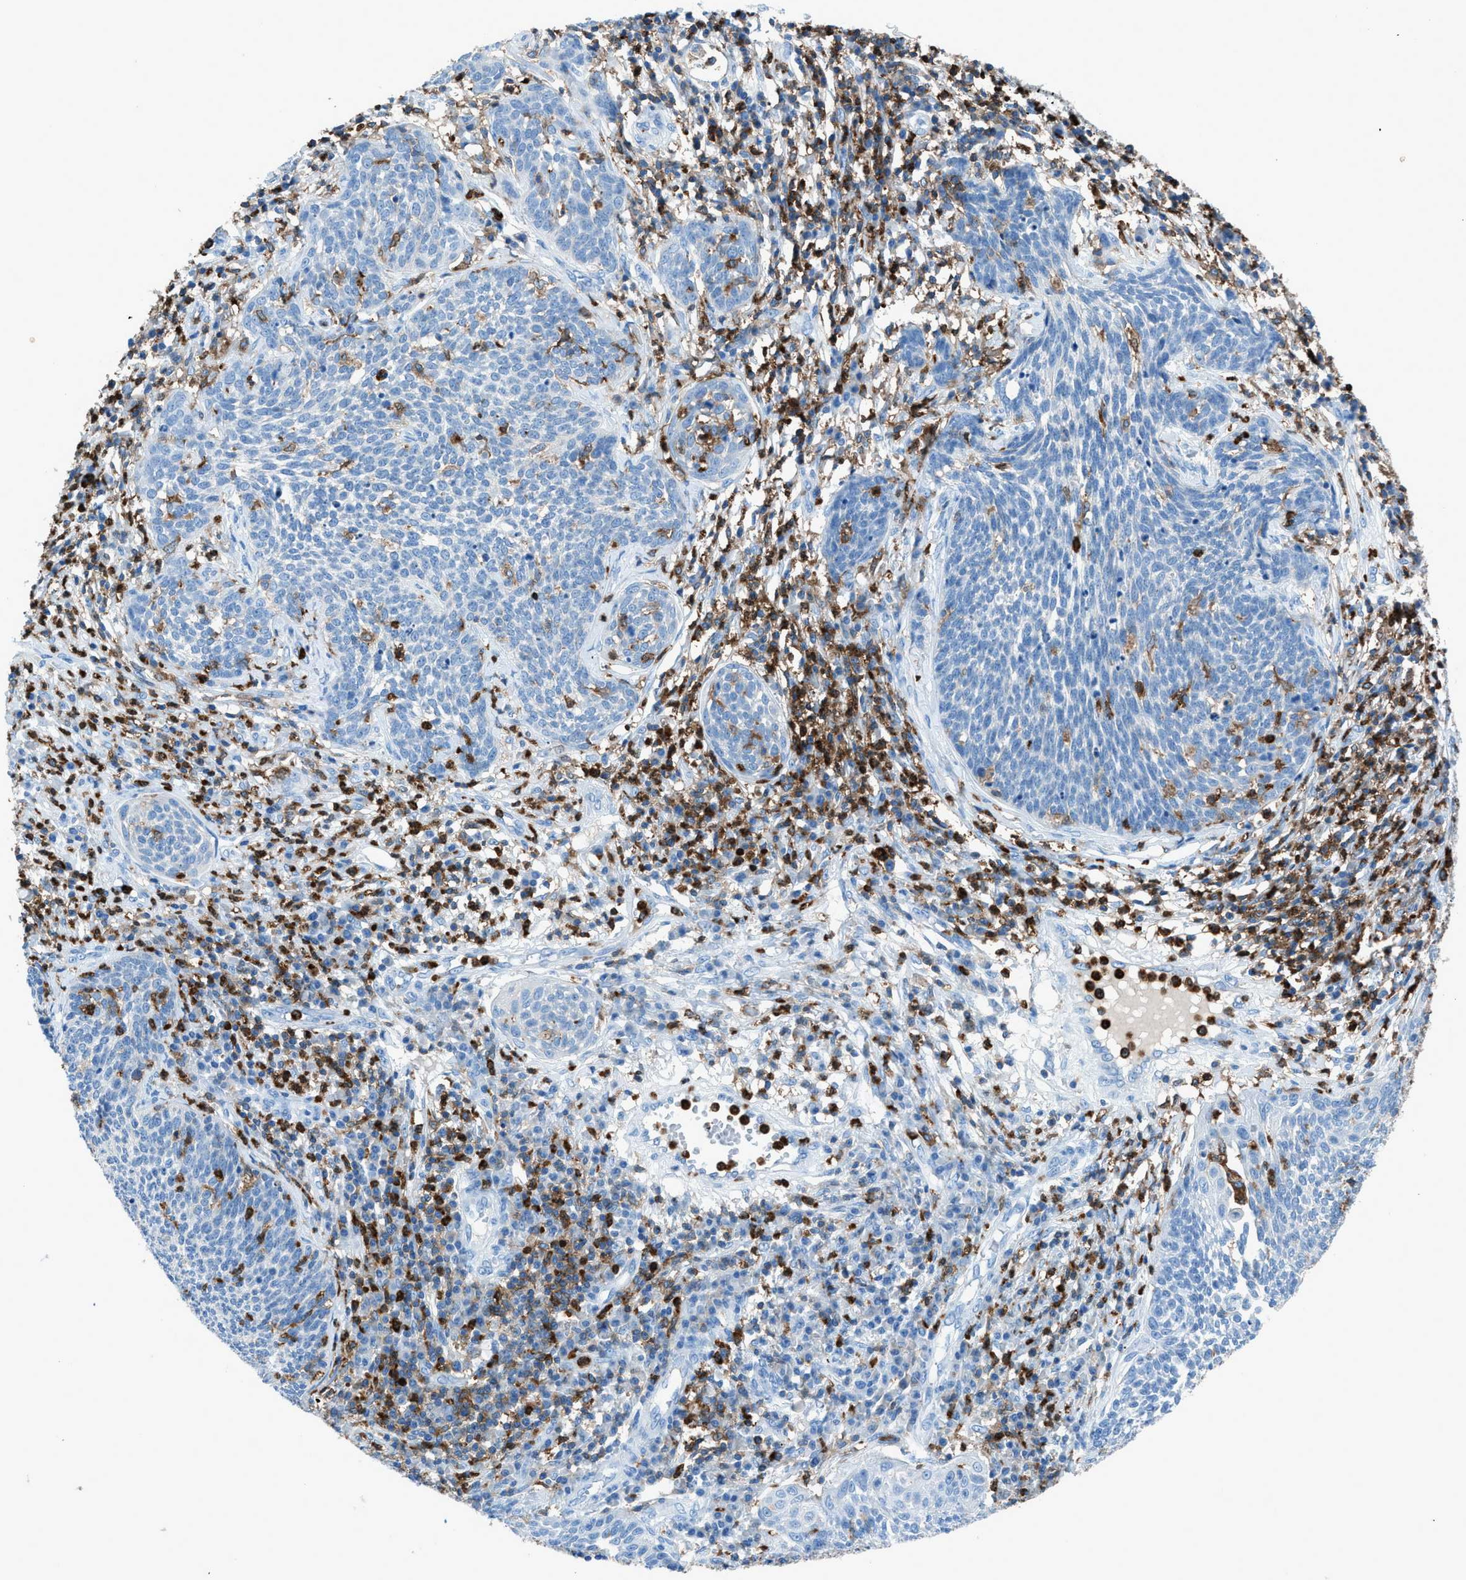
{"staining": {"intensity": "negative", "quantity": "none", "location": "none"}, "tissue": "cervical cancer", "cell_type": "Tumor cells", "image_type": "cancer", "snomed": [{"axis": "morphology", "description": "Squamous cell carcinoma, NOS"}, {"axis": "topography", "description": "Cervix"}], "caption": "Immunohistochemistry (IHC) of human cervical cancer reveals no expression in tumor cells.", "gene": "ITGB2", "patient": {"sex": "female", "age": 34}}